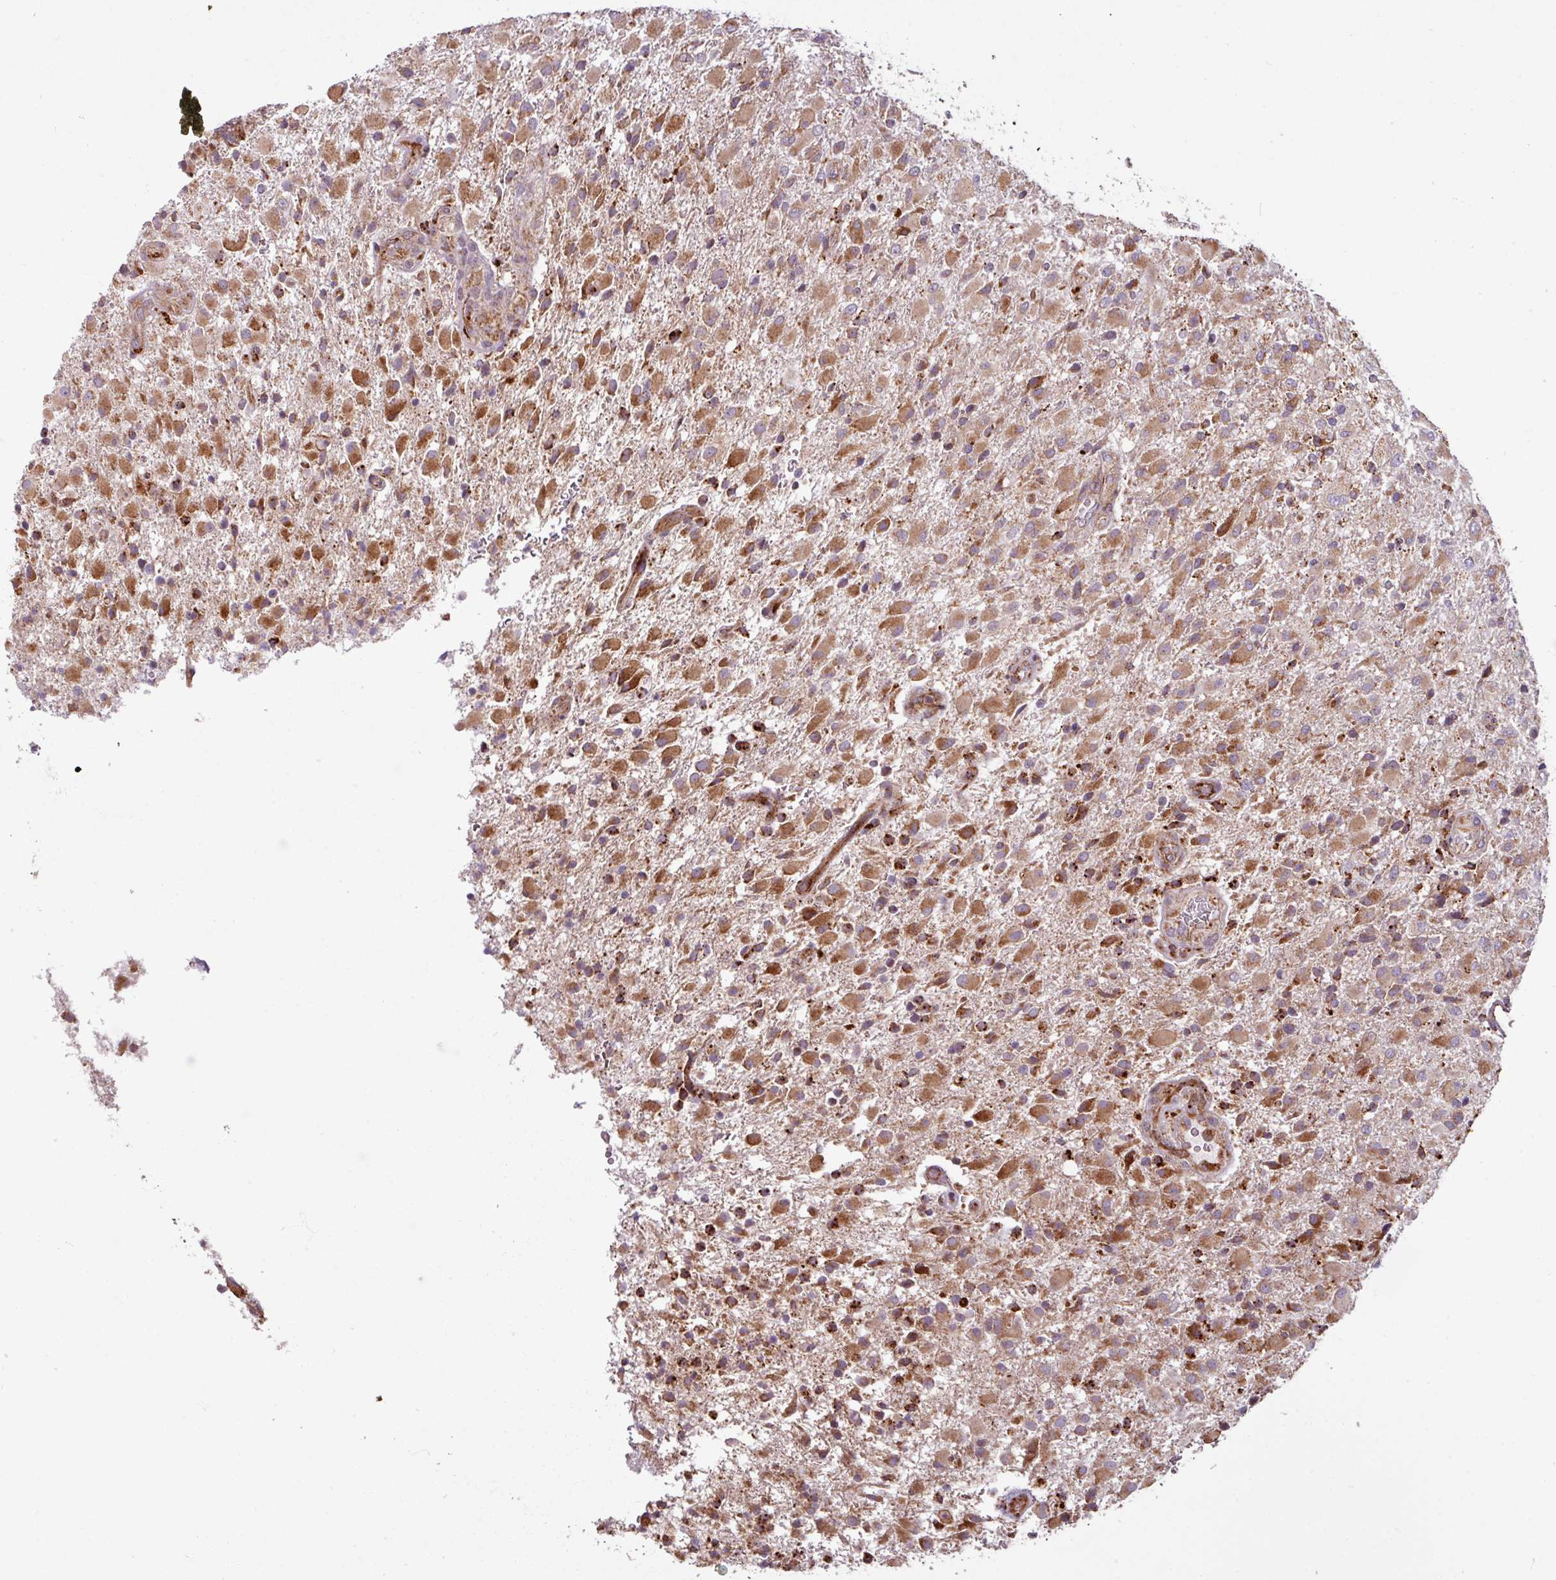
{"staining": {"intensity": "moderate", "quantity": "25%-75%", "location": "cytoplasmic/membranous"}, "tissue": "glioma", "cell_type": "Tumor cells", "image_type": "cancer", "snomed": [{"axis": "morphology", "description": "Glioma, malignant, Low grade"}, {"axis": "topography", "description": "Brain"}], "caption": "DAB (3,3'-diaminobenzidine) immunohistochemical staining of human low-grade glioma (malignant) shows moderate cytoplasmic/membranous protein staining in approximately 25%-75% of tumor cells.", "gene": "MAGT1", "patient": {"sex": "male", "age": 65}}